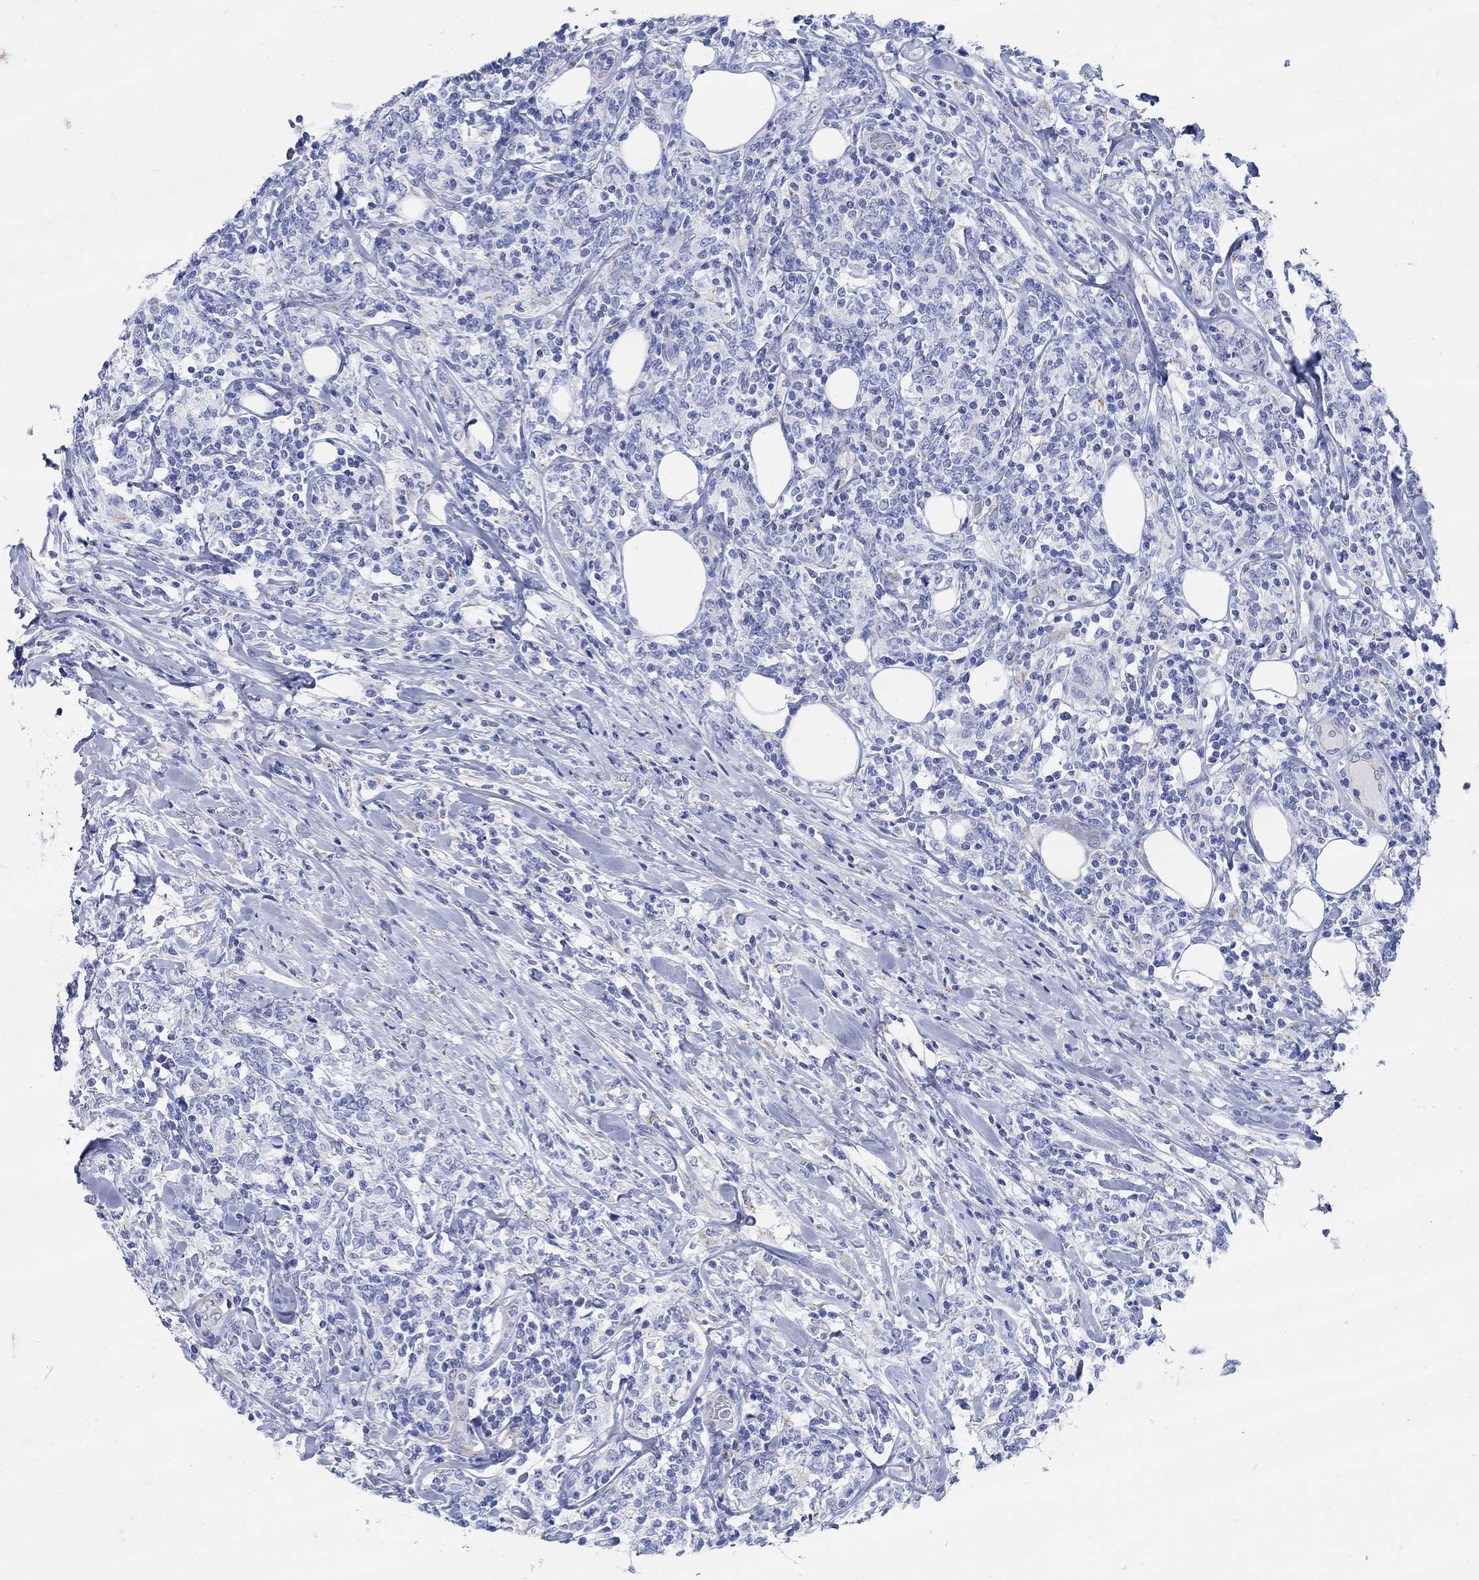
{"staining": {"intensity": "negative", "quantity": "none", "location": "none"}, "tissue": "lymphoma", "cell_type": "Tumor cells", "image_type": "cancer", "snomed": [{"axis": "morphology", "description": "Malignant lymphoma, non-Hodgkin's type, High grade"}, {"axis": "topography", "description": "Lymph node"}], "caption": "DAB immunohistochemical staining of human malignant lymphoma, non-Hodgkin's type (high-grade) reveals no significant positivity in tumor cells.", "gene": "ZDHHC14", "patient": {"sex": "female", "age": 84}}